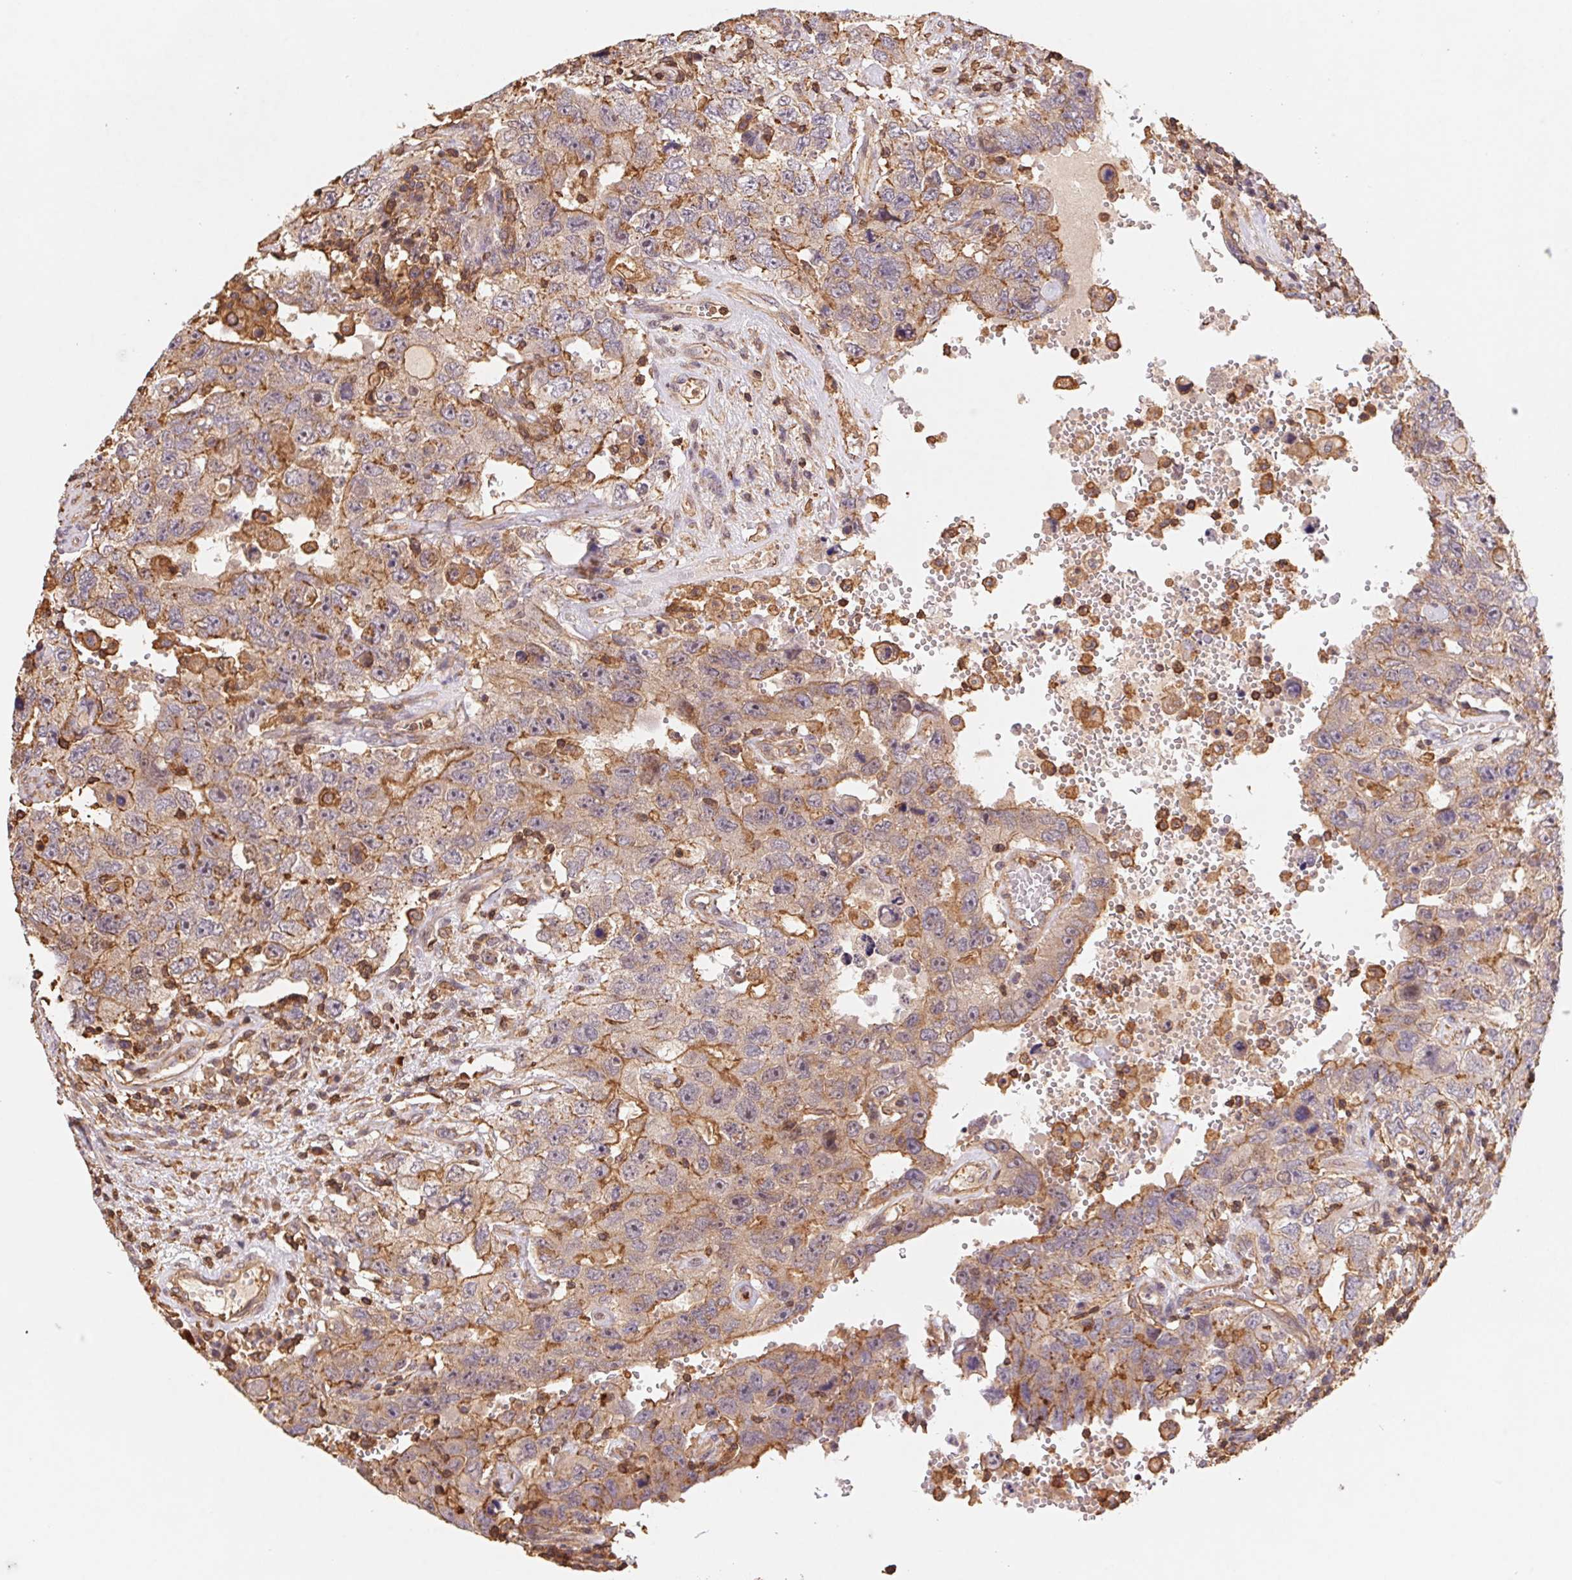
{"staining": {"intensity": "moderate", "quantity": "25%-75%", "location": "cytoplasmic/membranous"}, "tissue": "testis cancer", "cell_type": "Tumor cells", "image_type": "cancer", "snomed": [{"axis": "morphology", "description": "Carcinoma, Embryonal, NOS"}, {"axis": "topography", "description": "Testis"}], "caption": "Immunohistochemistry (DAB) staining of human embryonal carcinoma (testis) exhibits moderate cytoplasmic/membranous protein positivity in approximately 25%-75% of tumor cells.", "gene": "ATG10", "patient": {"sex": "male", "age": 26}}